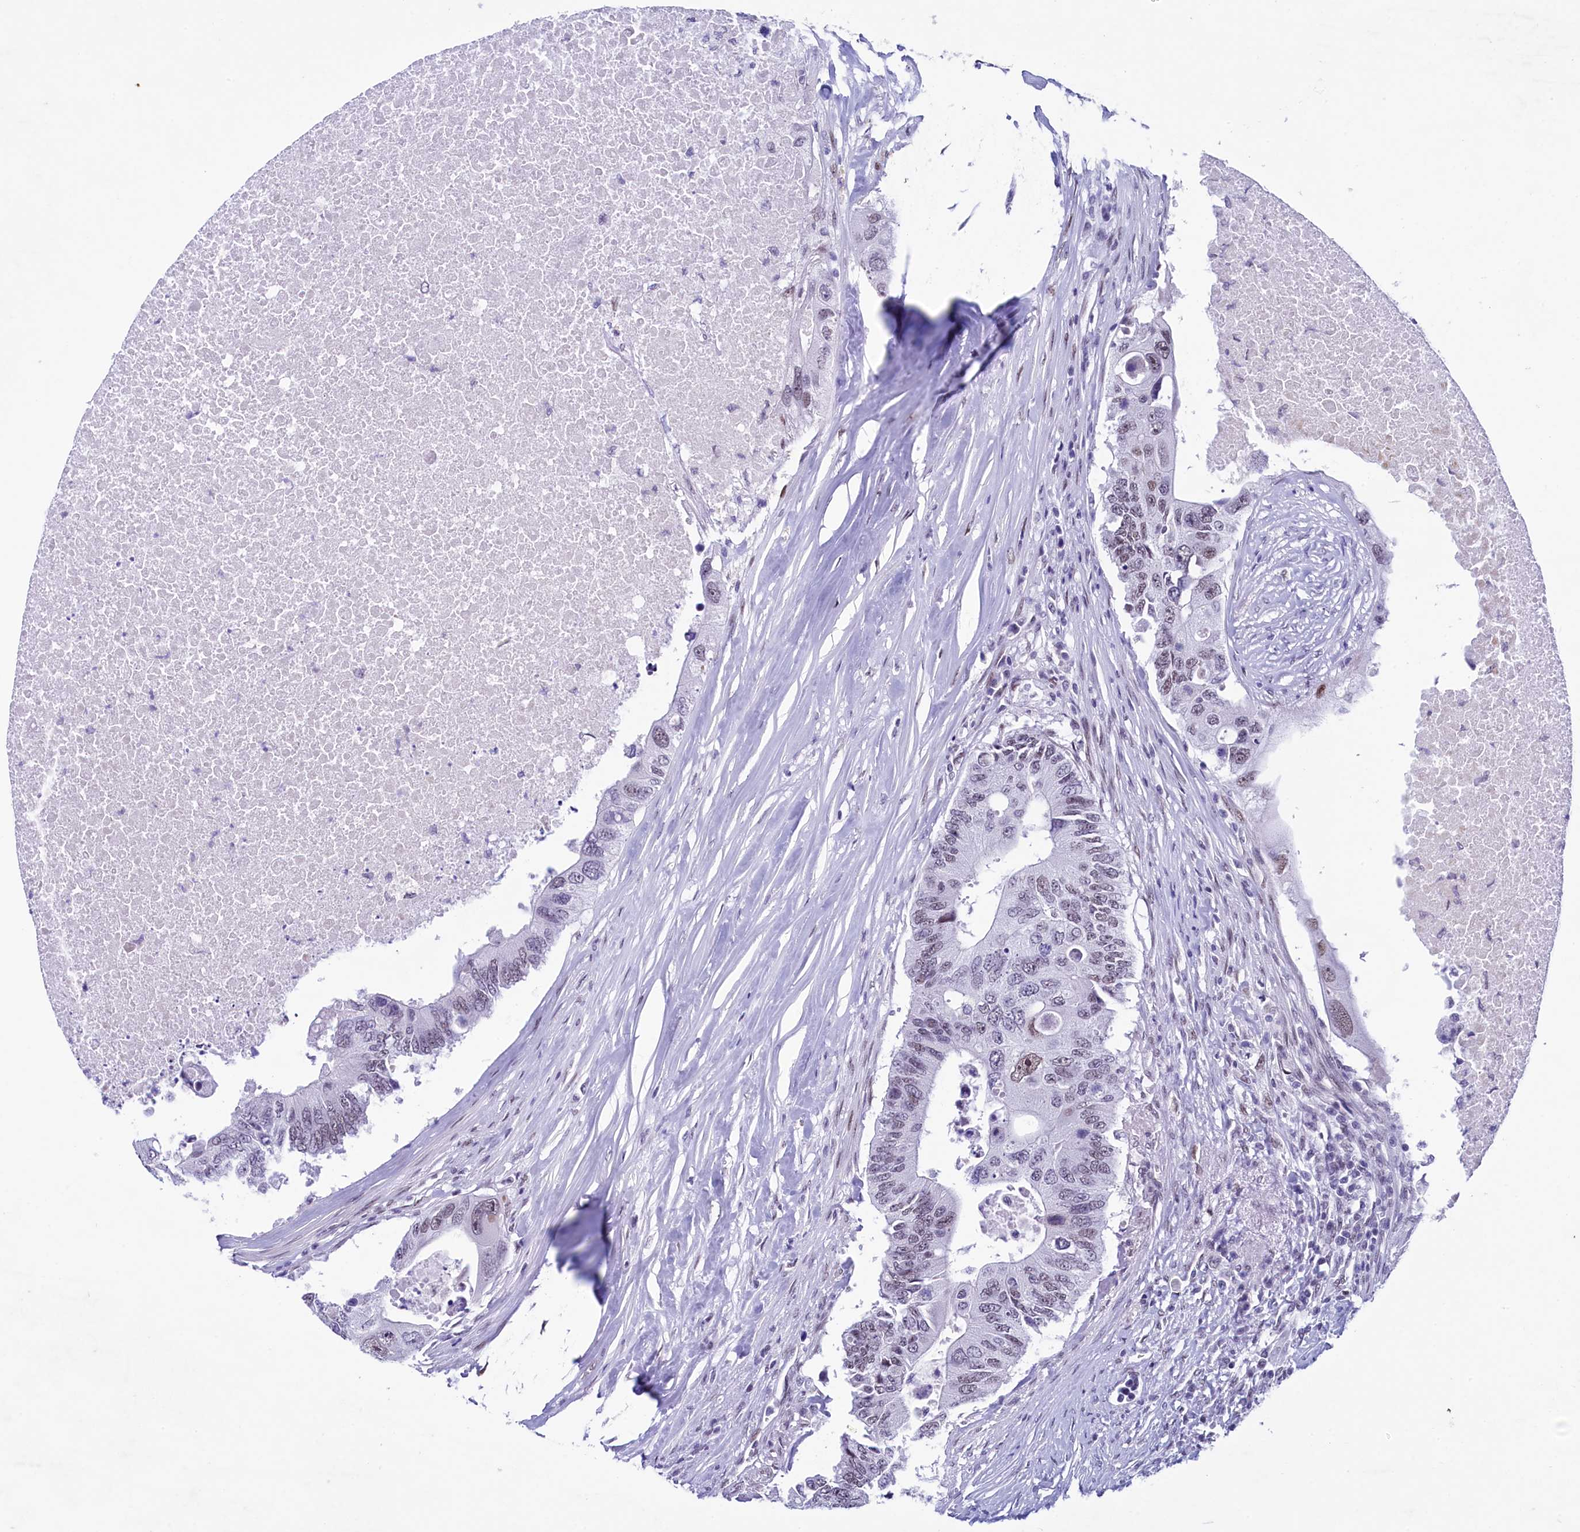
{"staining": {"intensity": "moderate", "quantity": "25%-75%", "location": "nuclear"}, "tissue": "colorectal cancer", "cell_type": "Tumor cells", "image_type": "cancer", "snomed": [{"axis": "morphology", "description": "Adenocarcinoma, NOS"}, {"axis": "topography", "description": "Colon"}], "caption": "Immunohistochemical staining of colorectal cancer (adenocarcinoma) displays moderate nuclear protein positivity in approximately 25%-75% of tumor cells.", "gene": "SUGP2", "patient": {"sex": "male", "age": 71}}